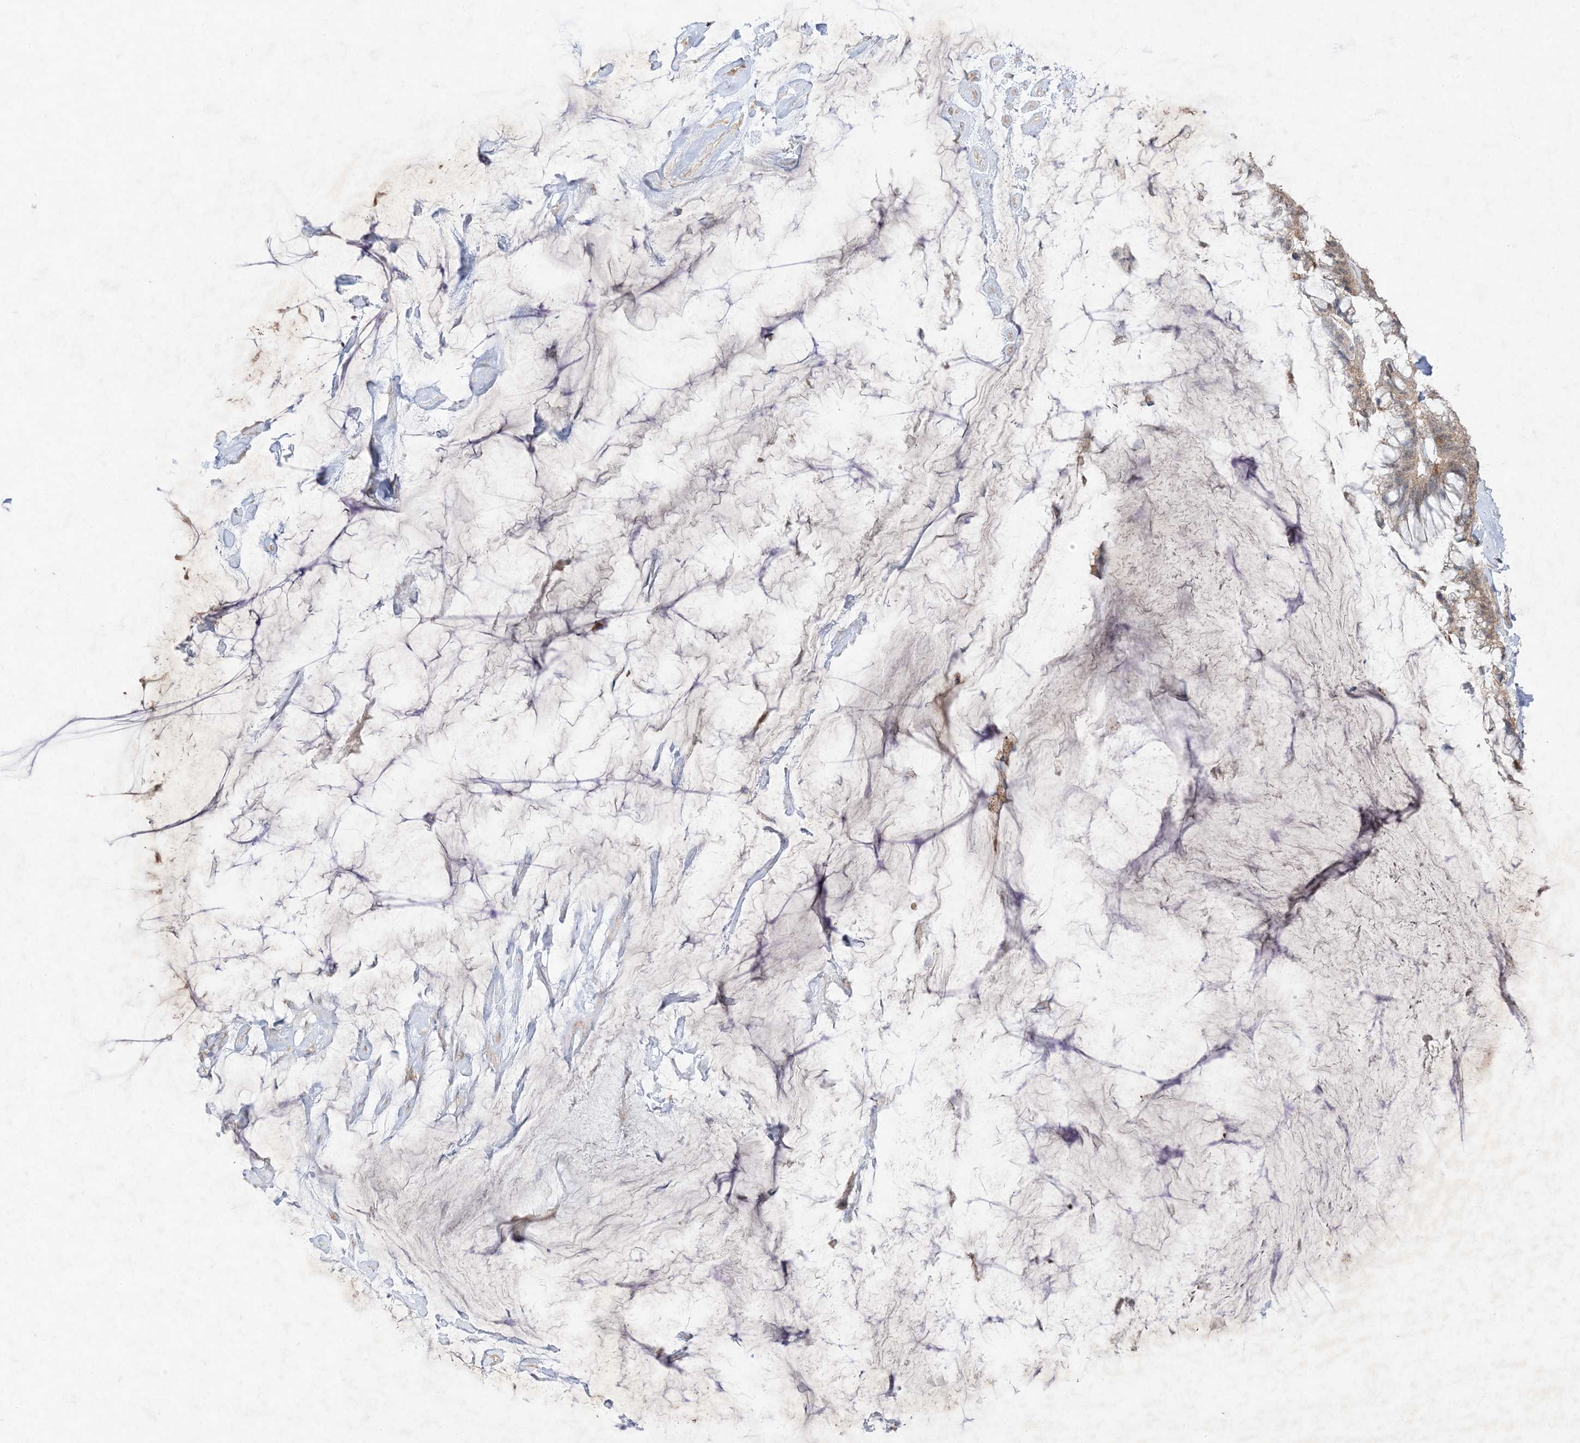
{"staining": {"intensity": "moderate", "quantity": ">75%", "location": "cytoplasmic/membranous"}, "tissue": "ovarian cancer", "cell_type": "Tumor cells", "image_type": "cancer", "snomed": [{"axis": "morphology", "description": "Cystadenocarcinoma, mucinous, NOS"}, {"axis": "topography", "description": "Ovary"}], "caption": "Ovarian cancer stained for a protein (brown) shows moderate cytoplasmic/membranous positive staining in about >75% of tumor cells.", "gene": "UBE2C", "patient": {"sex": "female", "age": 39}}